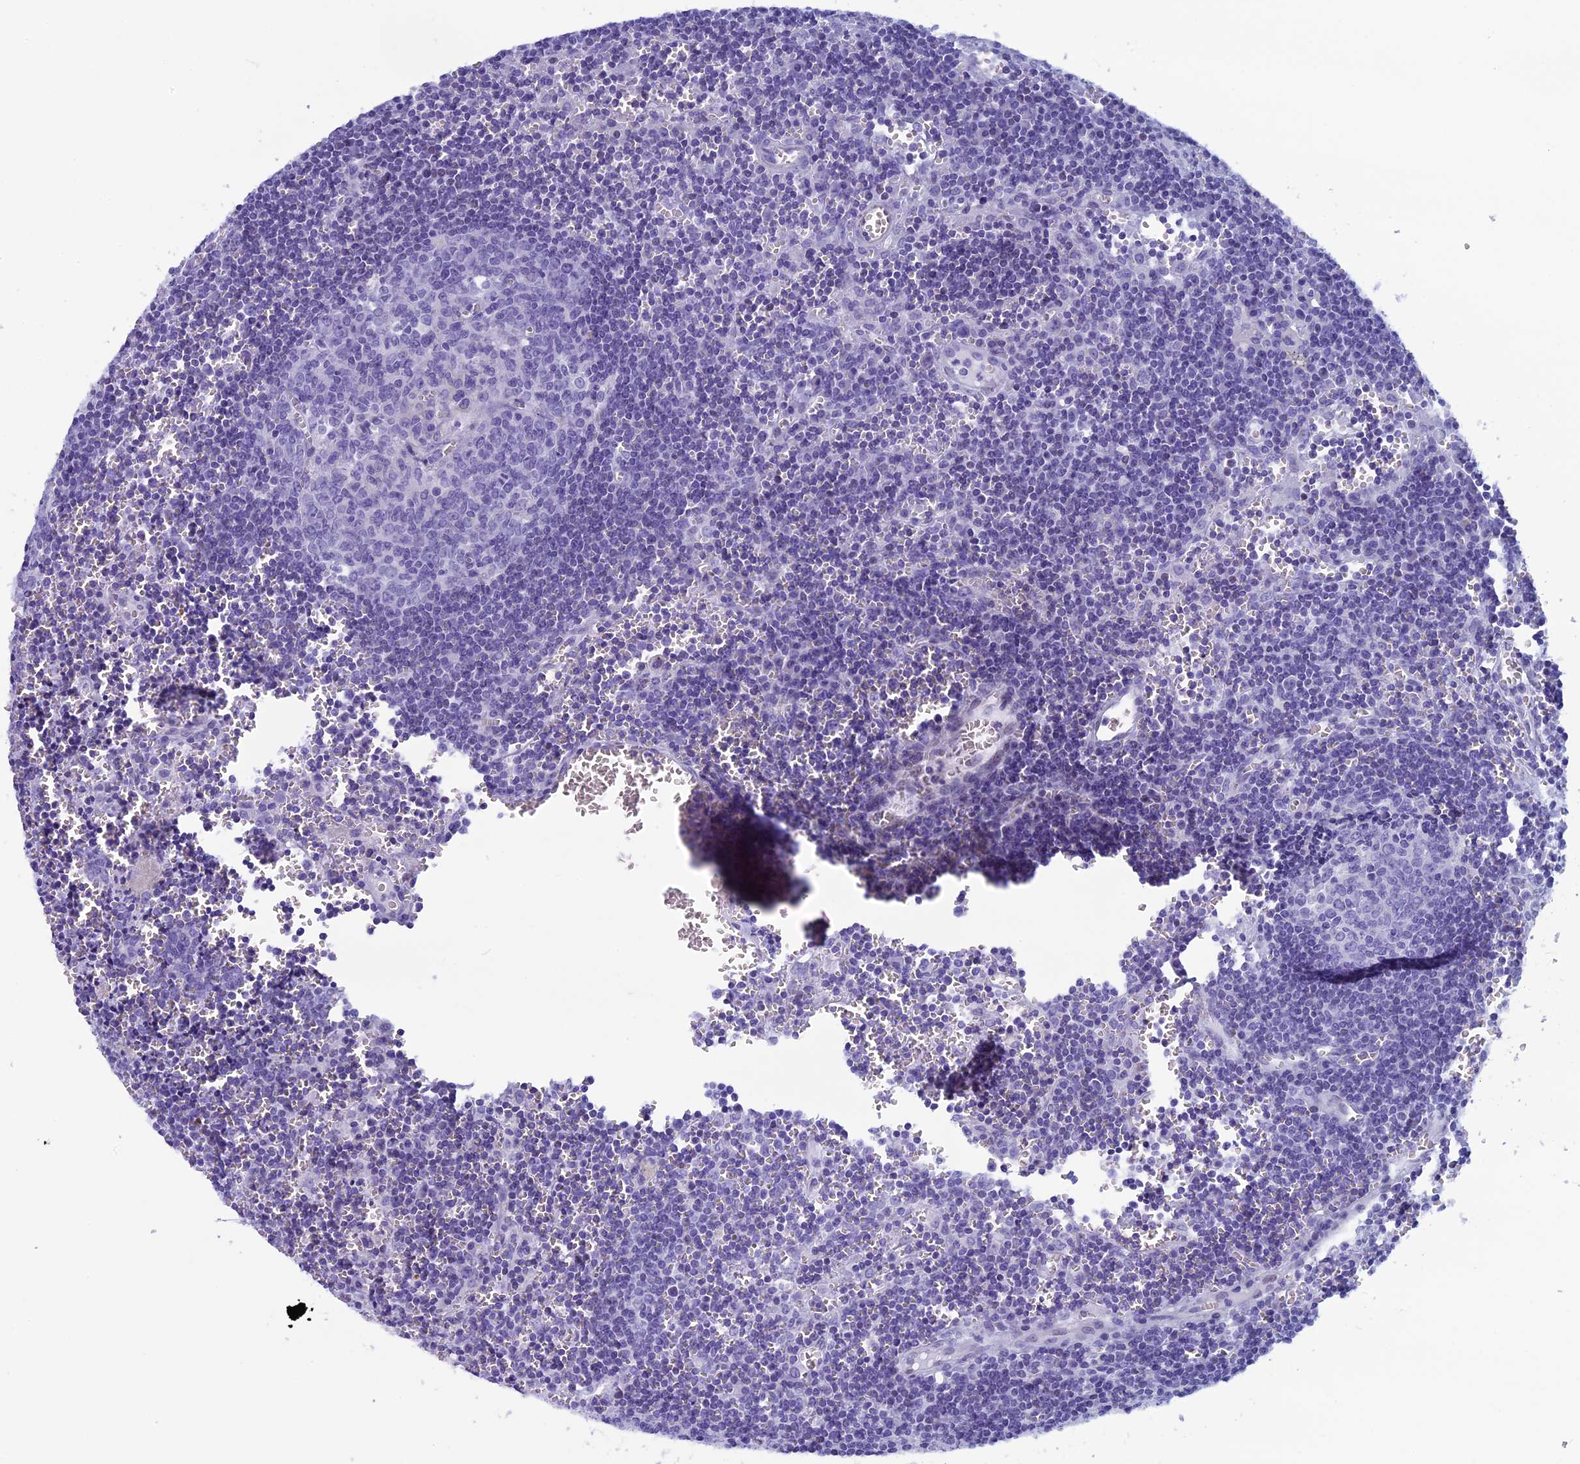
{"staining": {"intensity": "negative", "quantity": "none", "location": "none"}, "tissue": "lymph node", "cell_type": "Germinal center cells", "image_type": "normal", "snomed": [{"axis": "morphology", "description": "Normal tissue, NOS"}, {"axis": "topography", "description": "Lymph node"}], "caption": "DAB (3,3'-diaminobenzidine) immunohistochemical staining of normal human lymph node reveals no significant positivity in germinal center cells.", "gene": "FAM169A", "patient": {"sex": "female", "age": 73}}